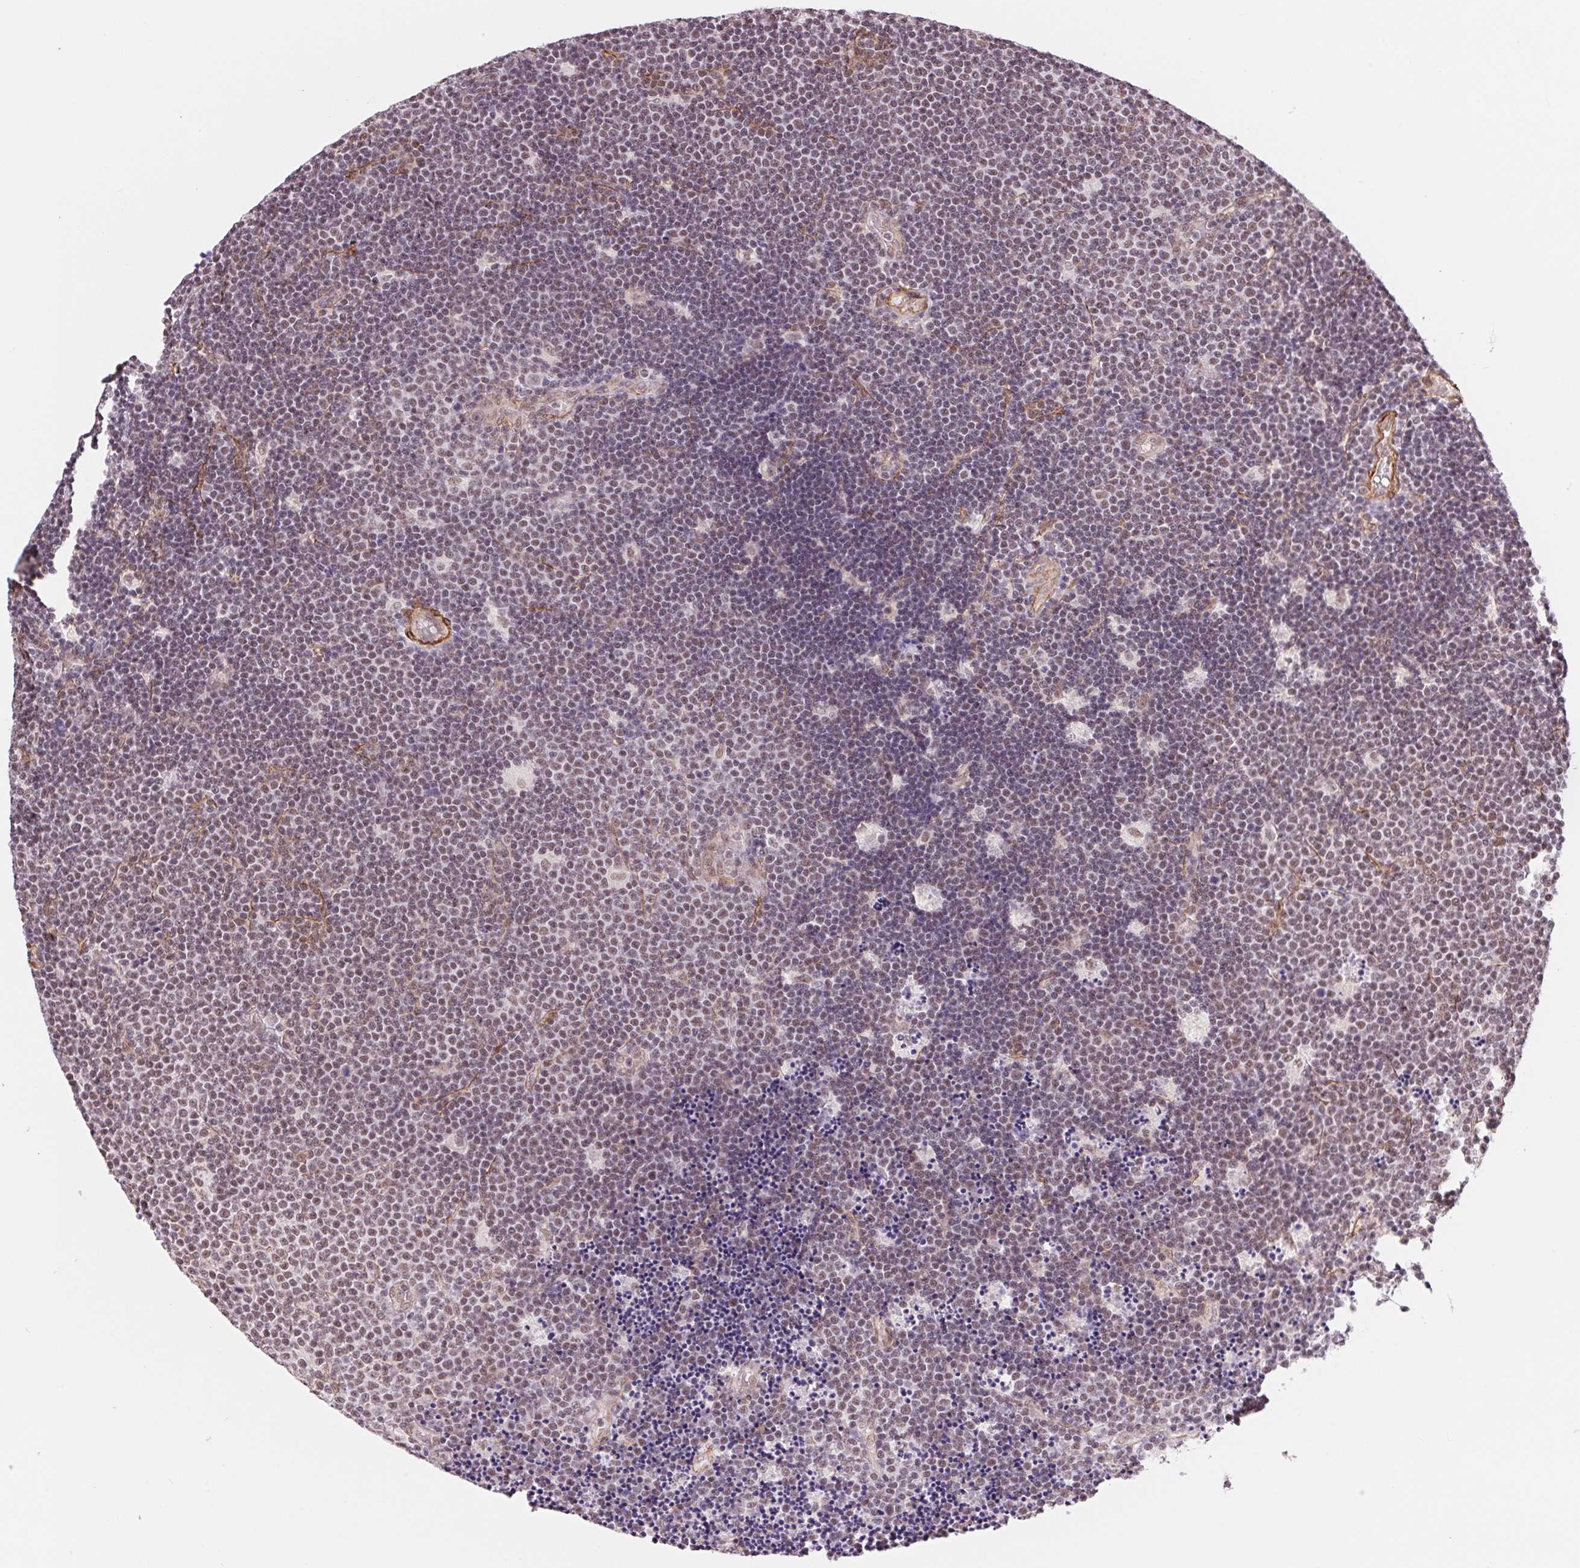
{"staining": {"intensity": "weak", "quantity": "<25%", "location": "nuclear"}, "tissue": "lymphoma", "cell_type": "Tumor cells", "image_type": "cancer", "snomed": [{"axis": "morphology", "description": "Malignant lymphoma, non-Hodgkin's type, Low grade"}, {"axis": "topography", "description": "Brain"}], "caption": "This is an immunohistochemistry (IHC) micrograph of lymphoma. There is no positivity in tumor cells.", "gene": "BCAT1", "patient": {"sex": "female", "age": 66}}